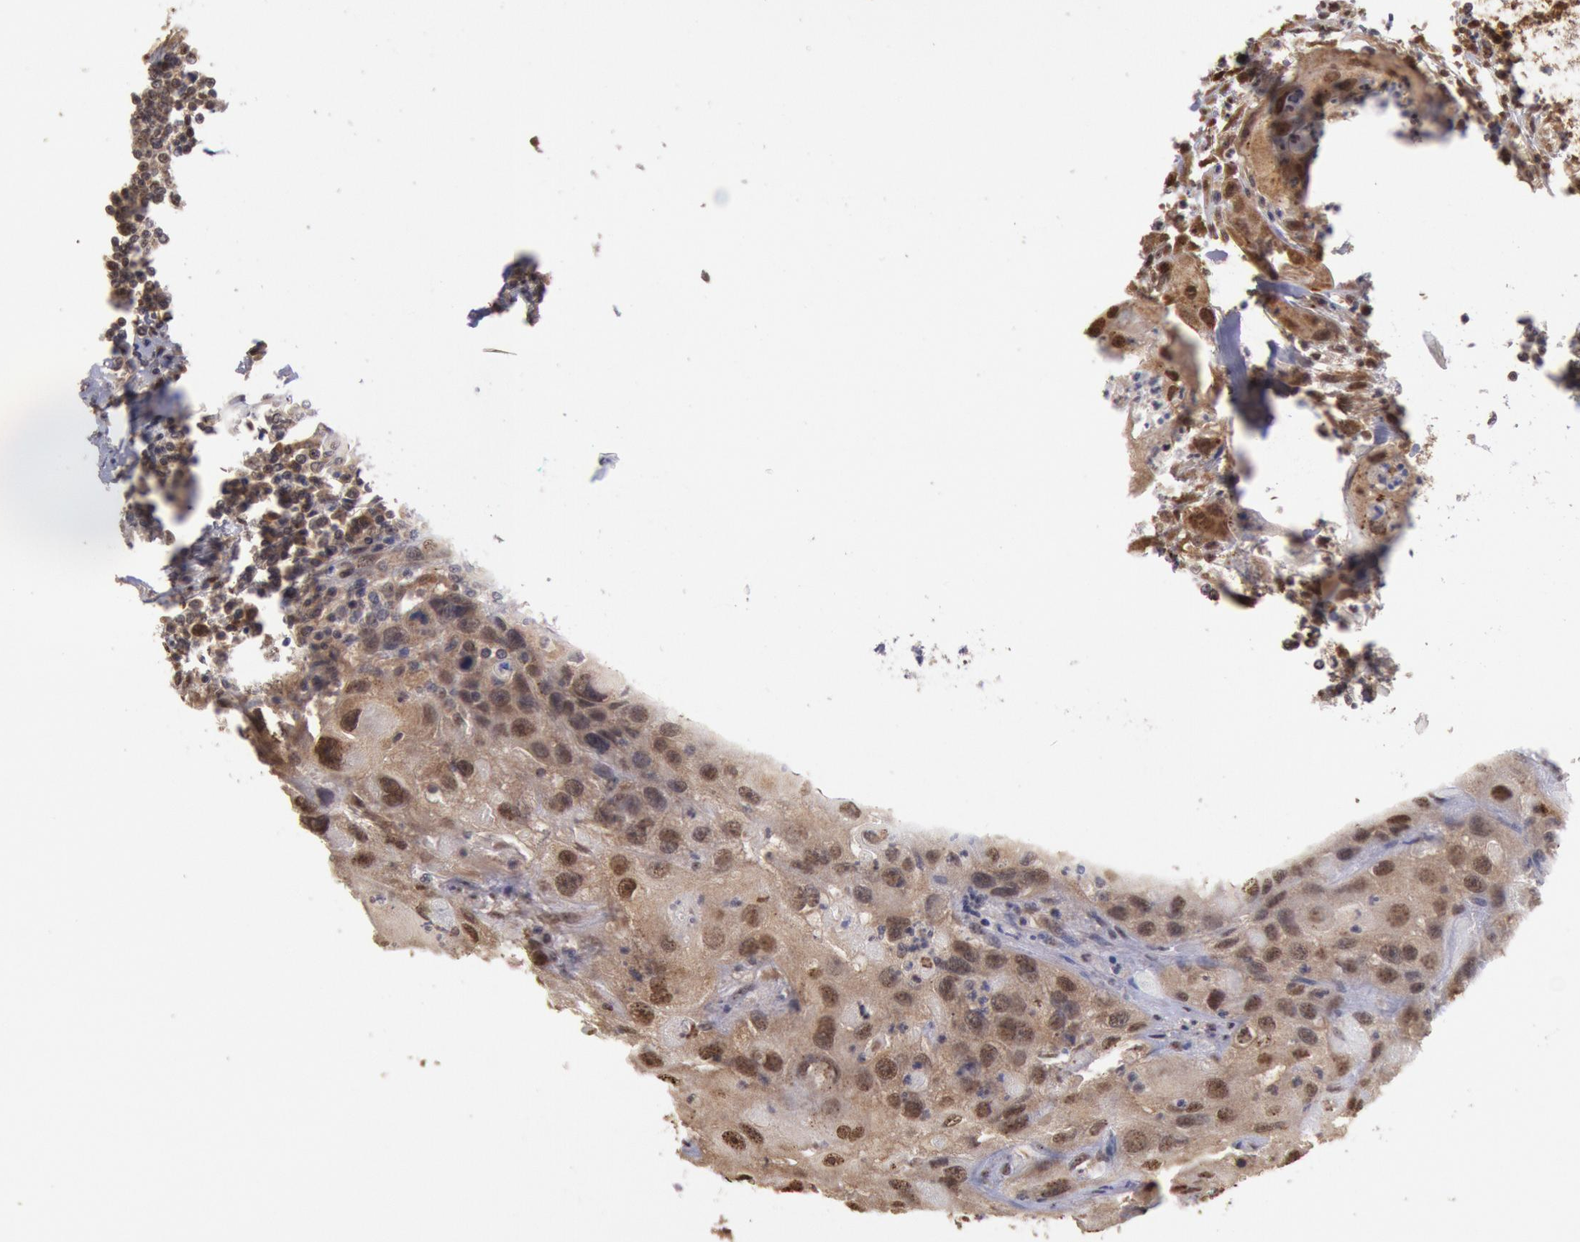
{"staining": {"intensity": "moderate", "quantity": ">75%", "location": "cytoplasmic/membranous,nuclear"}, "tissue": "head and neck cancer", "cell_type": "Tumor cells", "image_type": "cancer", "snomed": [{"axis": "morphology", "description": "Squamous cell carcinoma, NOS"}, {"axis": "topography", "description": "Head-Neck"}], "caption": "A brown stain highlights moderate cytoplasmic/membranous and nuclear staining of a protein in head and neck cancer (squamous cell carcinoma) tumor cells.", "gene": "STX17", "patient": {"sex": "male", "age": 64}}